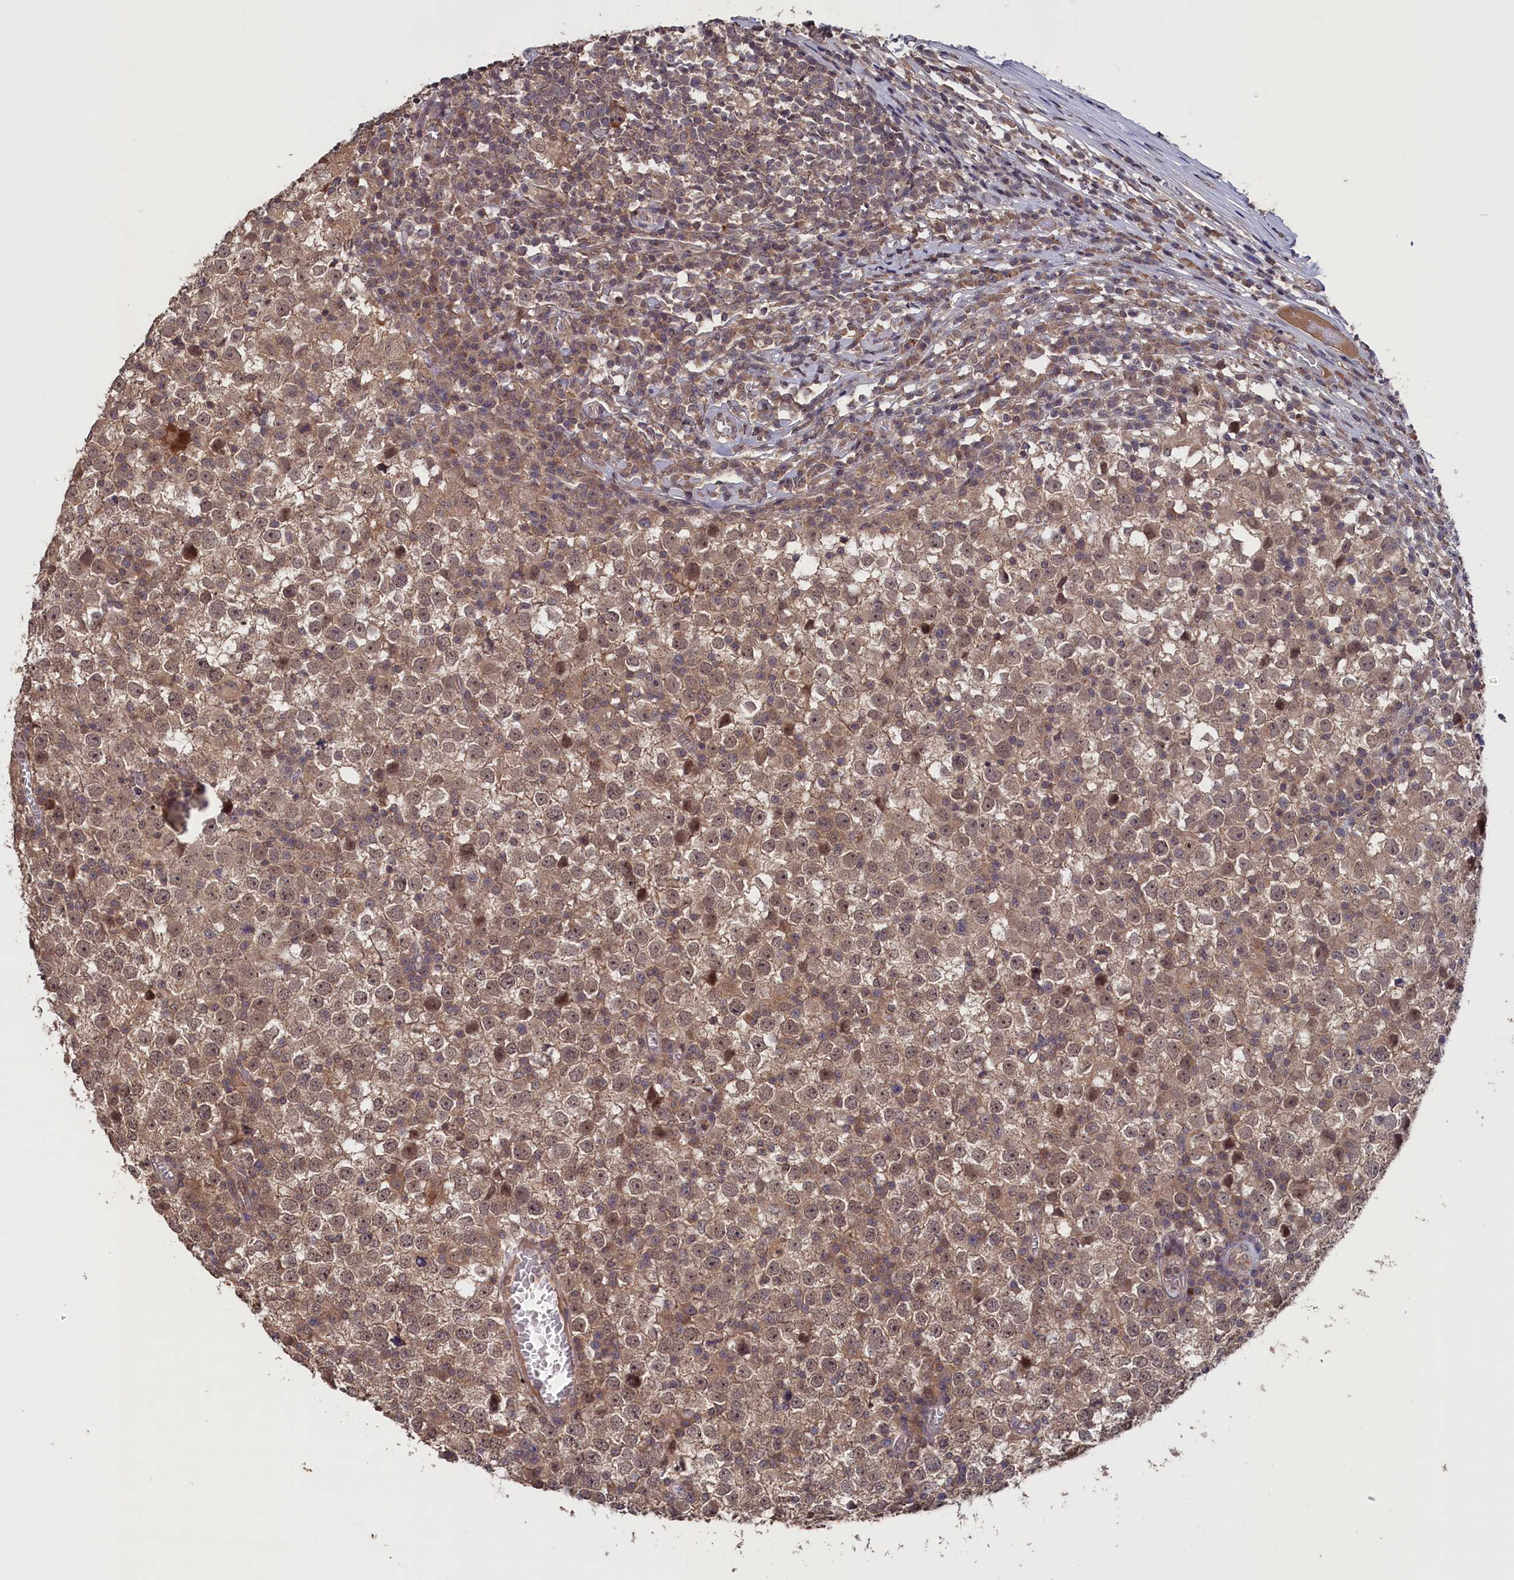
{"staining": {"intensity": "moderate", "quantity": ">75%", "location": "cytoplasmic/membranous"}, "tissue": "testis cancer", "cell_type": "Tumor cells", "image_type": "cancer", "snomed": [{"axis": "morphology", "description": "Seminoma, NOS"}, {"axis": "topography", "description": "Testis"}], "caption": "Testis cancer stained for a protein (brown) displays moderate cytoplasmic/membranous positive staining in about >75% of tumor cells.", "gene": "TMC5", "patient": {"sex": "male", "age": 65}}